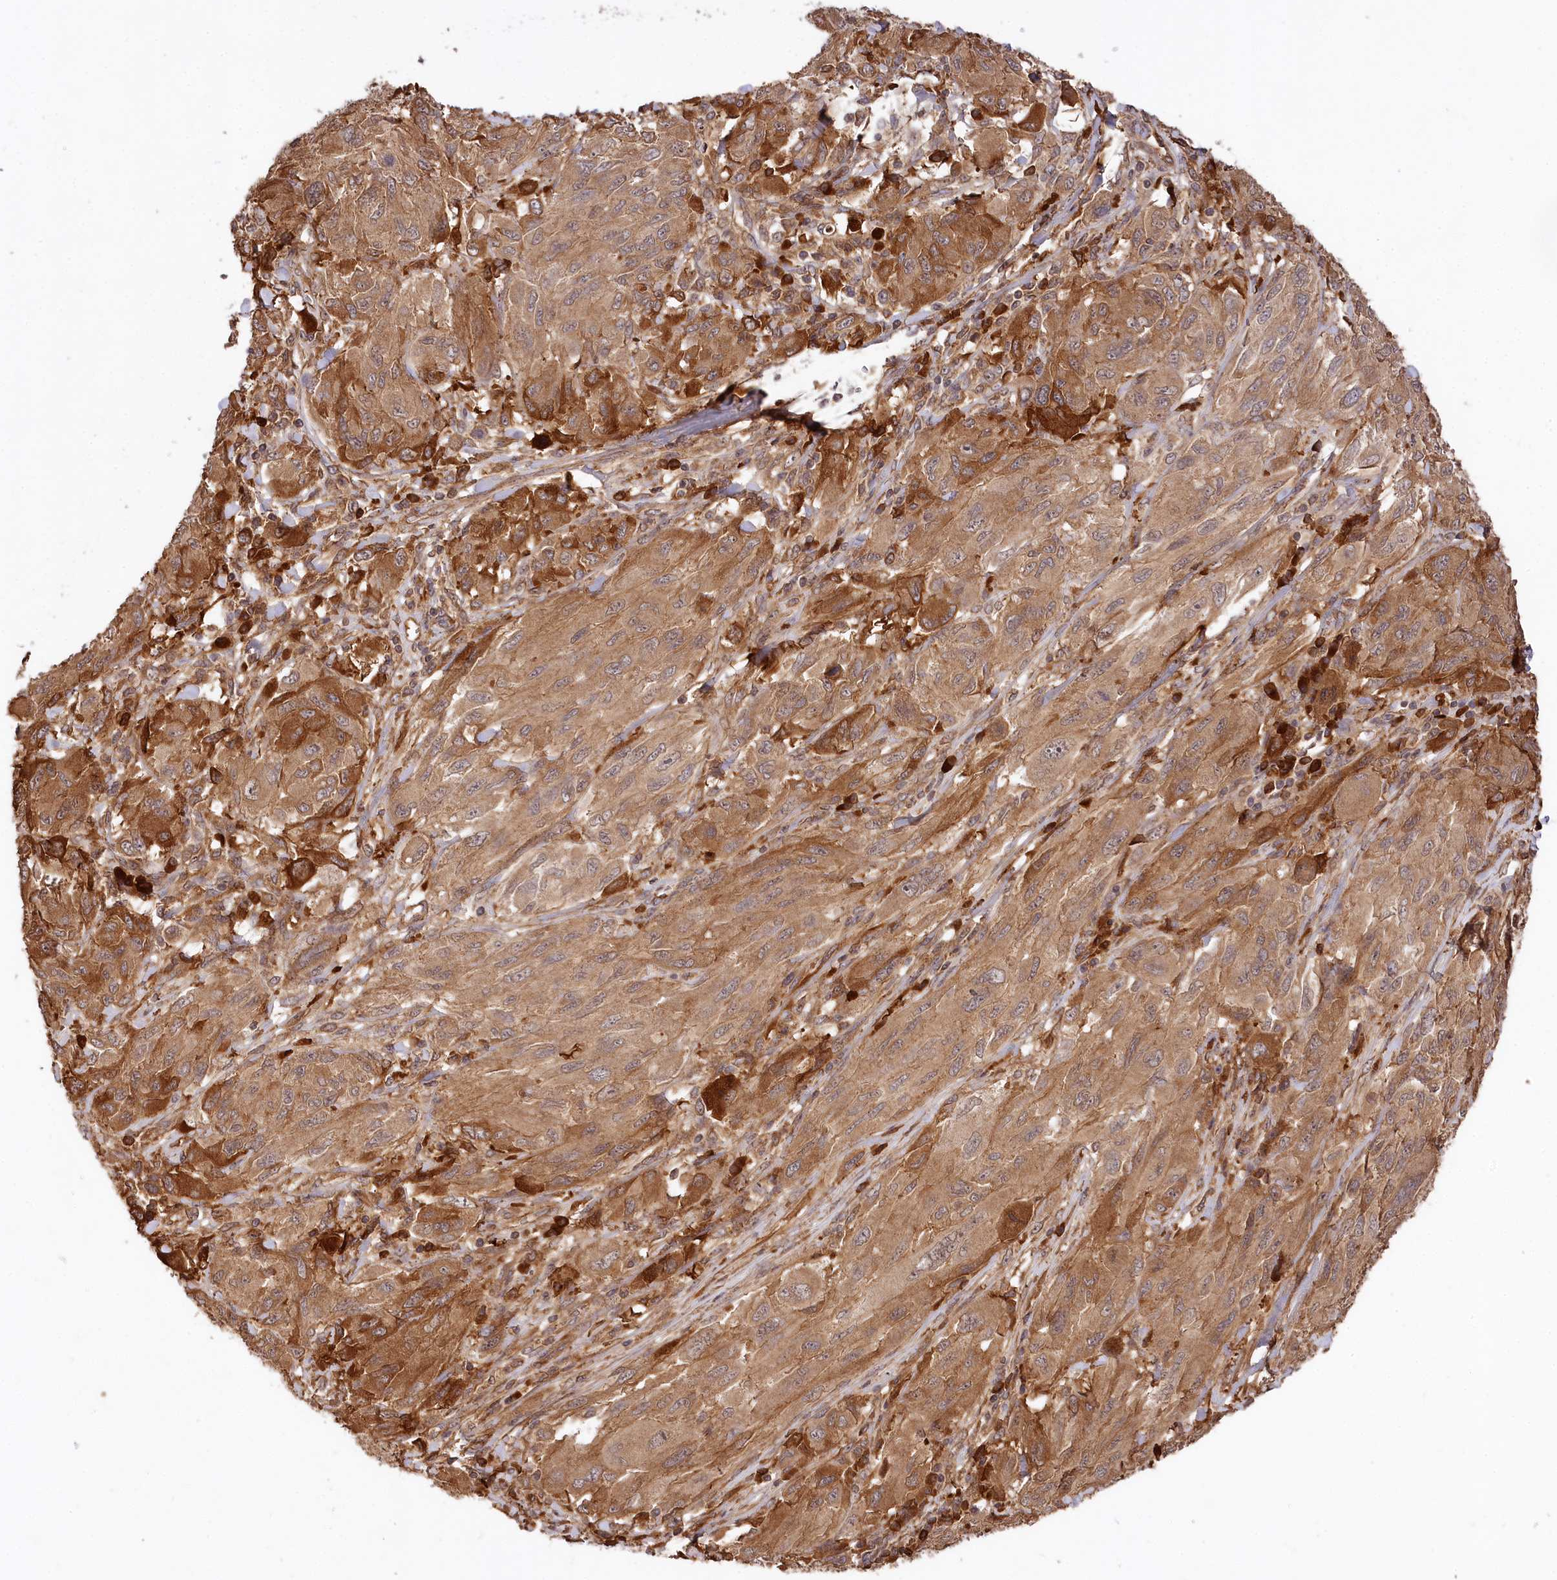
{"staining": {"intensity": "moderate", "quantity": ">75%", "location": "cytoplasmic/membranous"}, "tissue": "melanoma", "cell_type": "Tumor cells", "image_type": "cancer", "snomed": [{"axis": "morphology", "description": "Malignant melanoma, NOS"}, {"axis": "topography", "description": "Skin"}], "caption": "The immunohistochemical stain highlights moderate cytoplasmic/membranous expression in tumor cells of malignant melanoma tissue. Using DAB (3,3'-diaminobenzidine) (brown) and hematoxylin (blue) stains, captured at high magnification using brightfield microscopy.", "gene": "MCF2L2", "patient": {"sex": "female", "age": 91}}